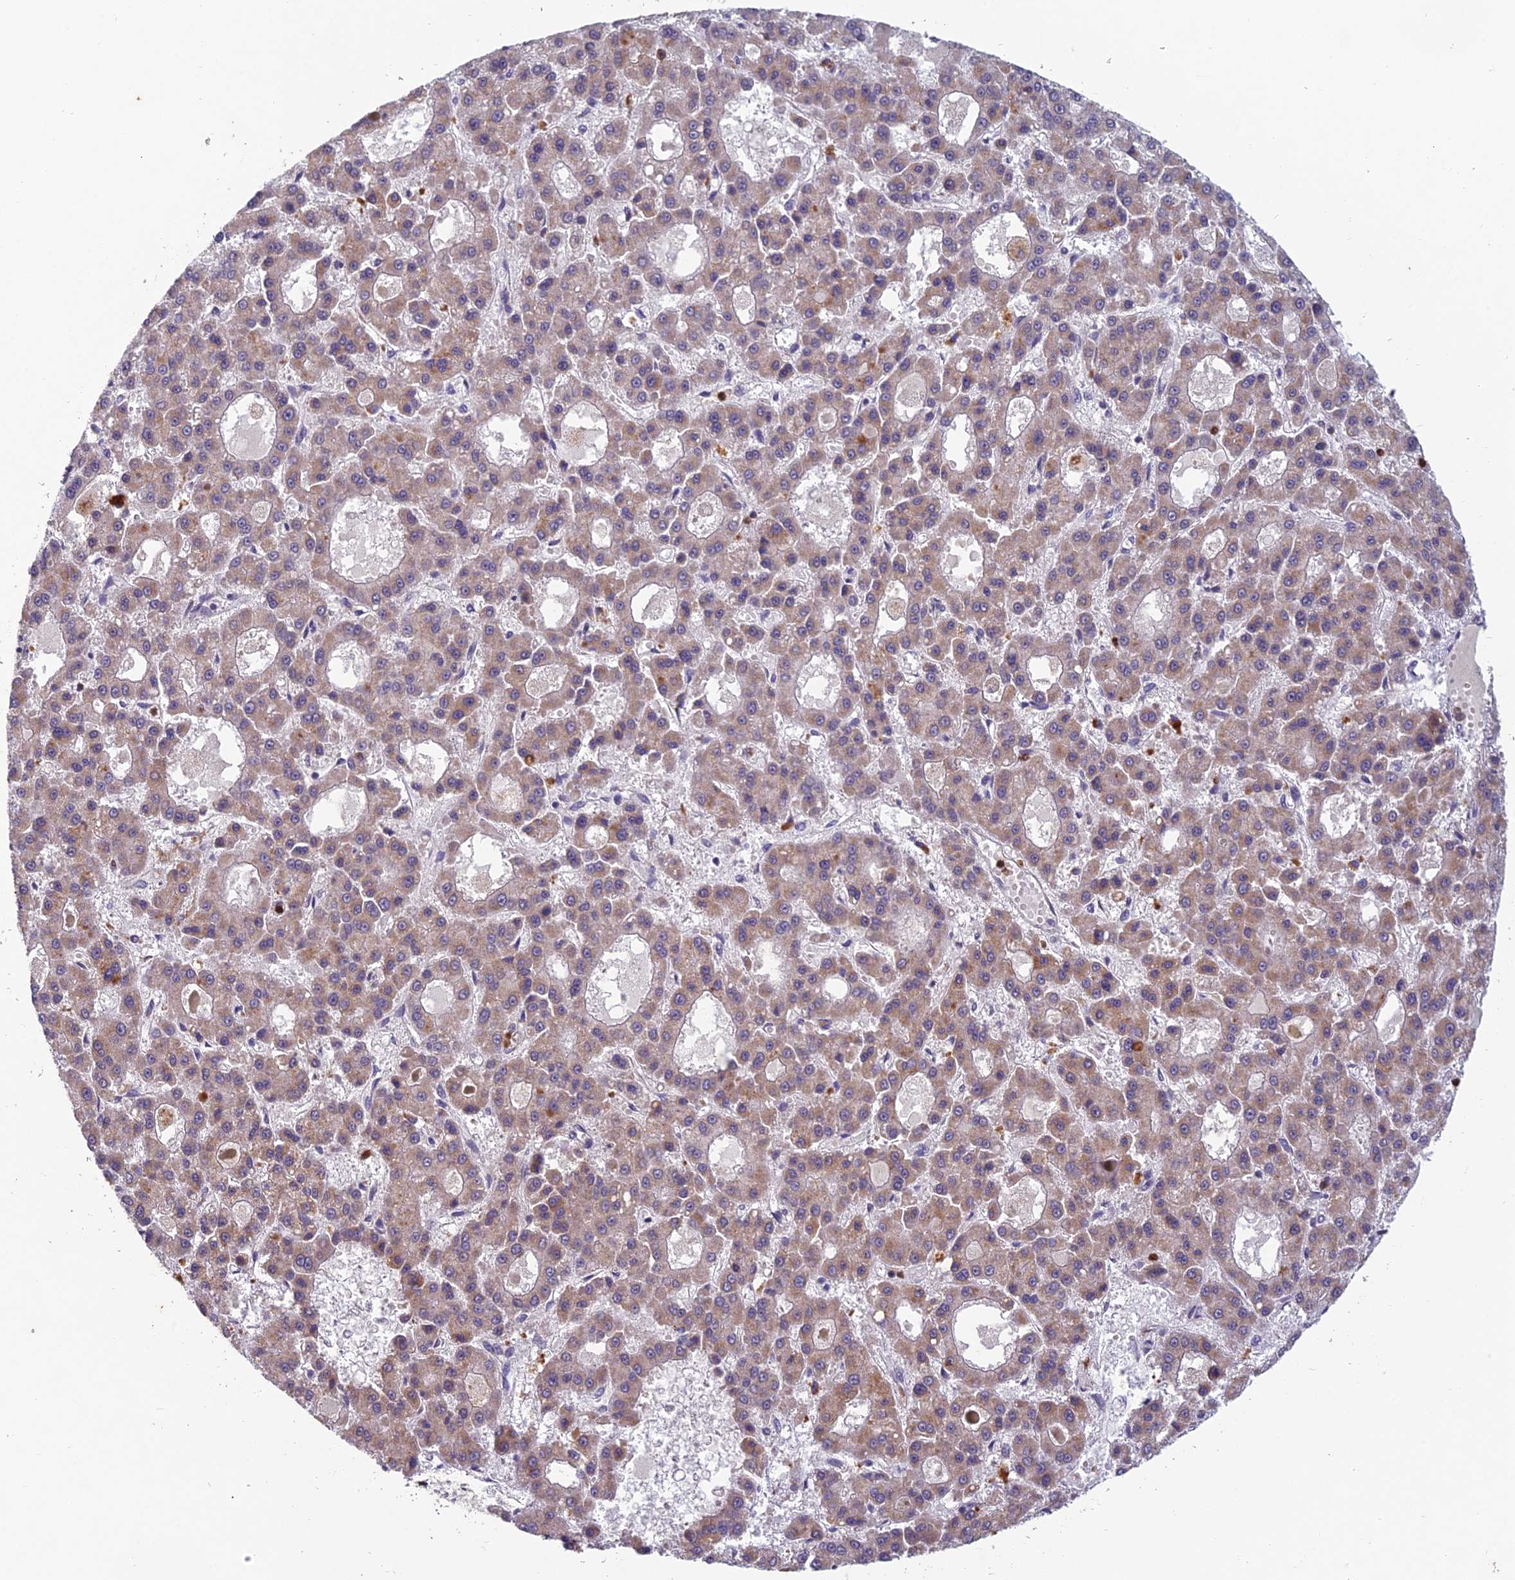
{"staining": {"intensity": "moderate", "quantity": "25%-75%", "location": "cytoplasmic/membranous"}, "tissue": "liver cancer", "cell_type": "Tumor cells", "image_type": "cancer", "snomed": [{"axis": "morphology", "description": "Carcinoma, Hepatocellular, NOS"}, {"axis": "topography", "description": "Liver"}], "caption": "A brown stain labels moderate cytoplasmic/membranous positivity of a protein in human liver cancer tumor cells.", "gene": "ENSG00000188897", "patient": {"sex": "male", "age": 70}}